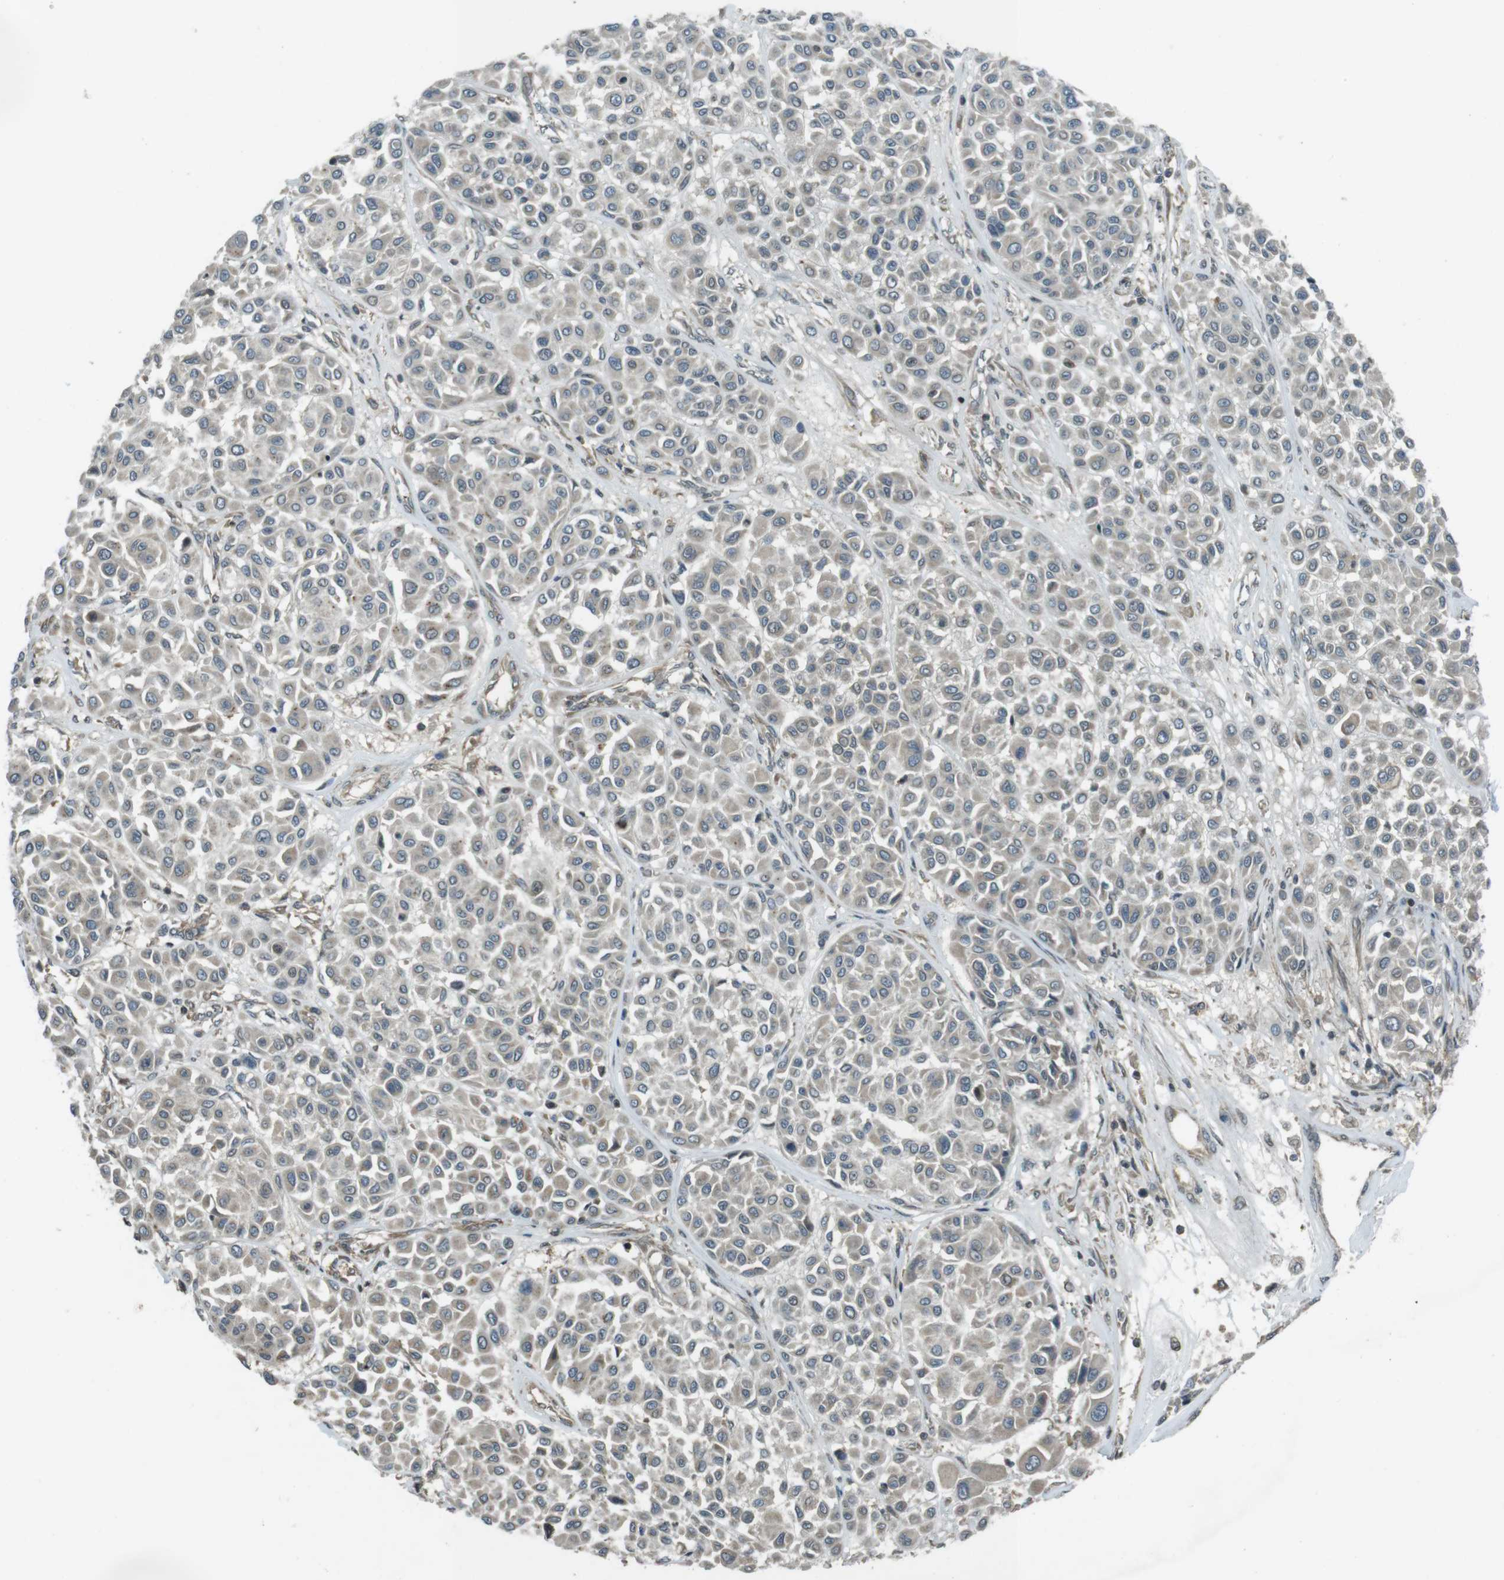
{"staining": {"intensity": "negative", "quantity": "none", "location": "none"}, "tissue": "melanoma", "cell_type": "Tumor cells", "image_type": "cancer", "snomed": [{"axis": "morphology", "description": "Malignant melanoma, Metastatic site"}, {"axis": "topography", "description": "Soft tissue"}], "caption": "Protein analysis of melanoma demonstrates no significant staining in tumor cells. Nuclei are stained in blue.", "gene": "ZYX", "patient": {"sex": "male", "age": 41}}